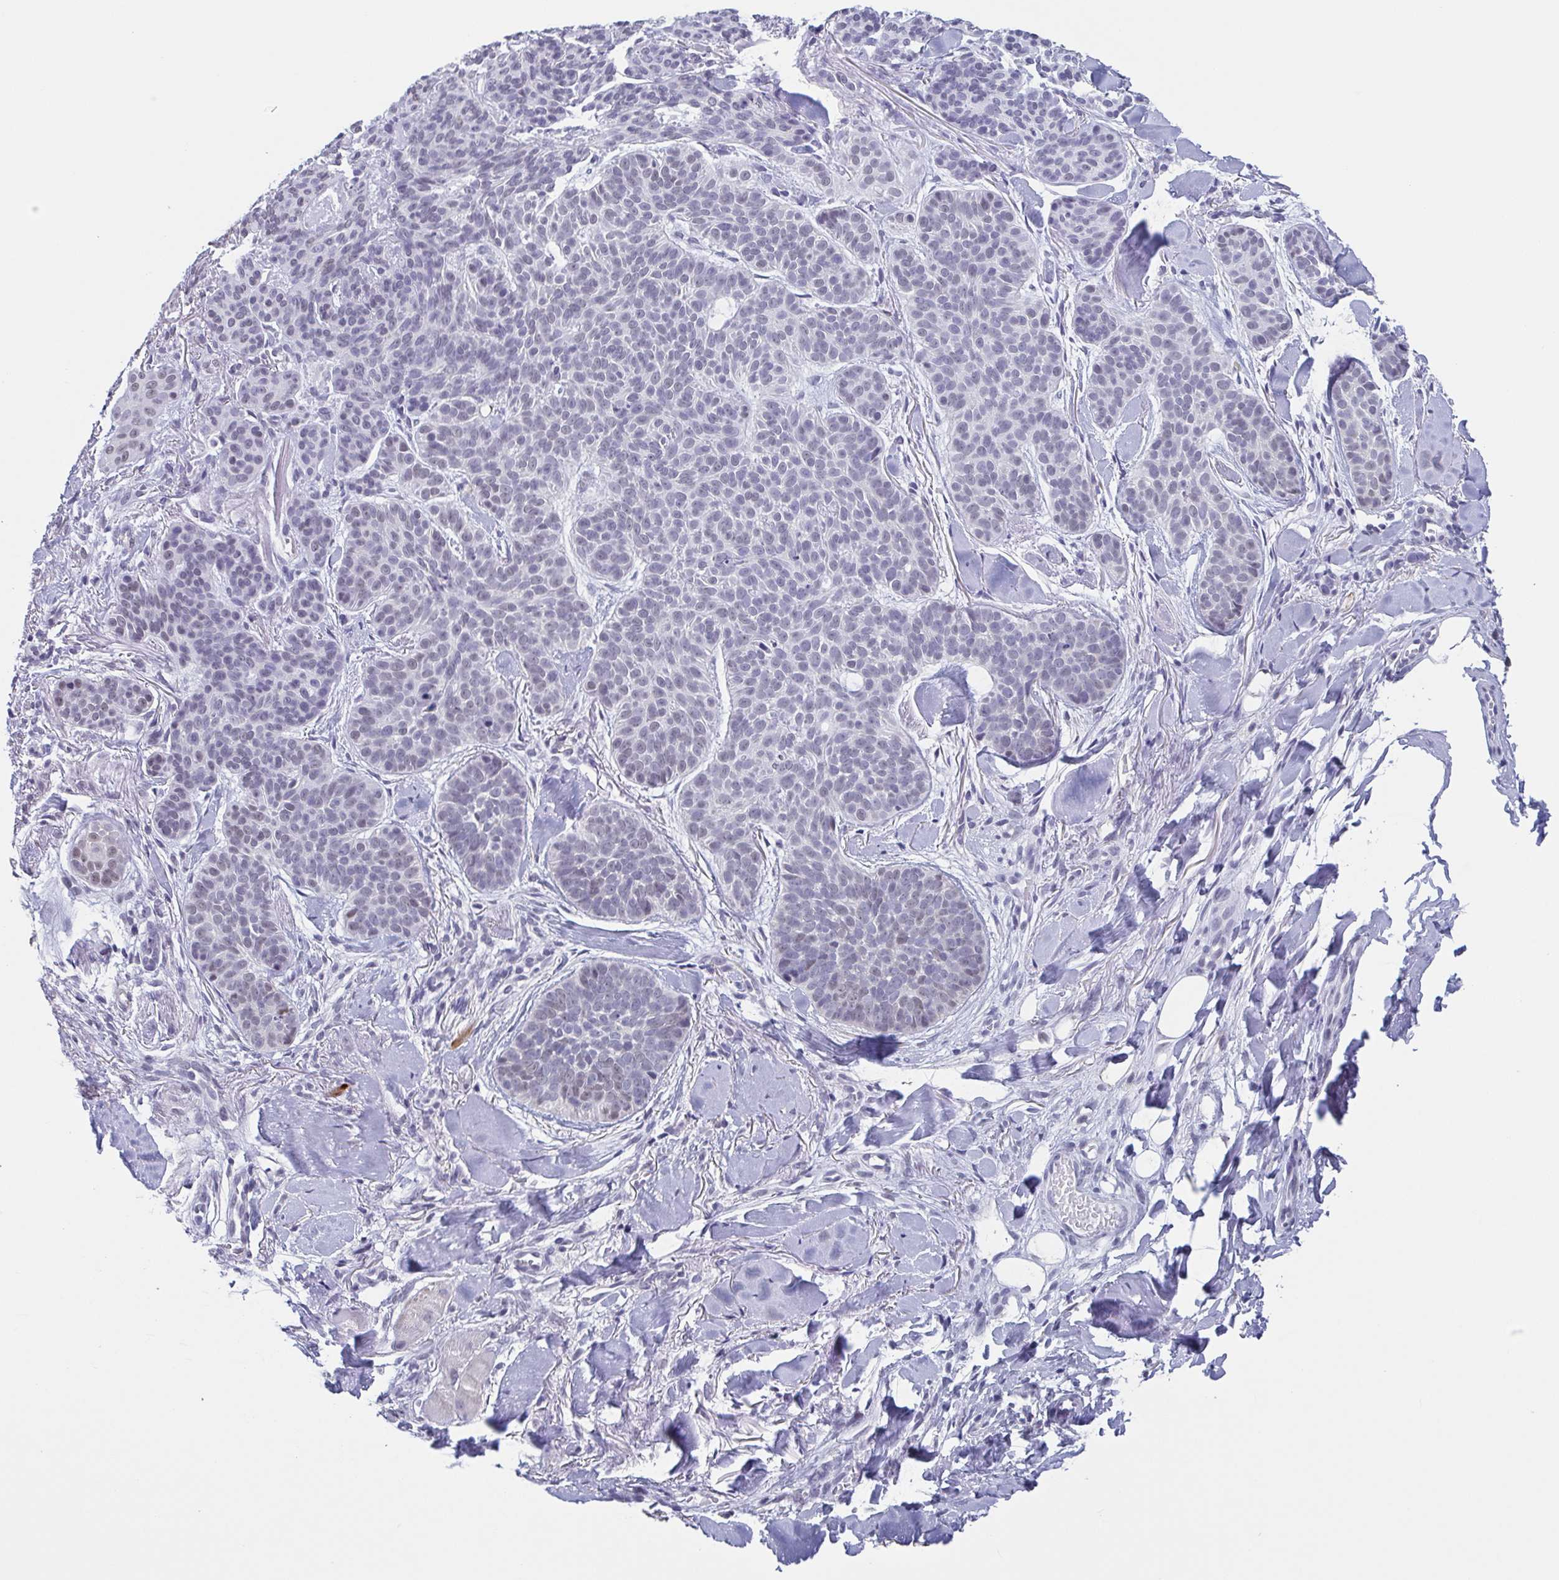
{"staining": {"intensity": "negative", "quantity": "none", "location": "none"}, "tissue": "skin cancer", "cell_type": "Tumor cells", "image_type": "cancer", "snomed": [{"axis": "morphology", "description": "Basal cell carcinoma"}, {"axis": "topography", "description": "Skin"}, {"axis": "topography", "description": "Skin of nose"}], "caption": "This is a image of immunohistochemistry staining of skin cancer (basal cell carcinoma), which shows no expression in tumor cells.", "gene": "TMEM92", "patient": {"sex": "female", "age": 81}}